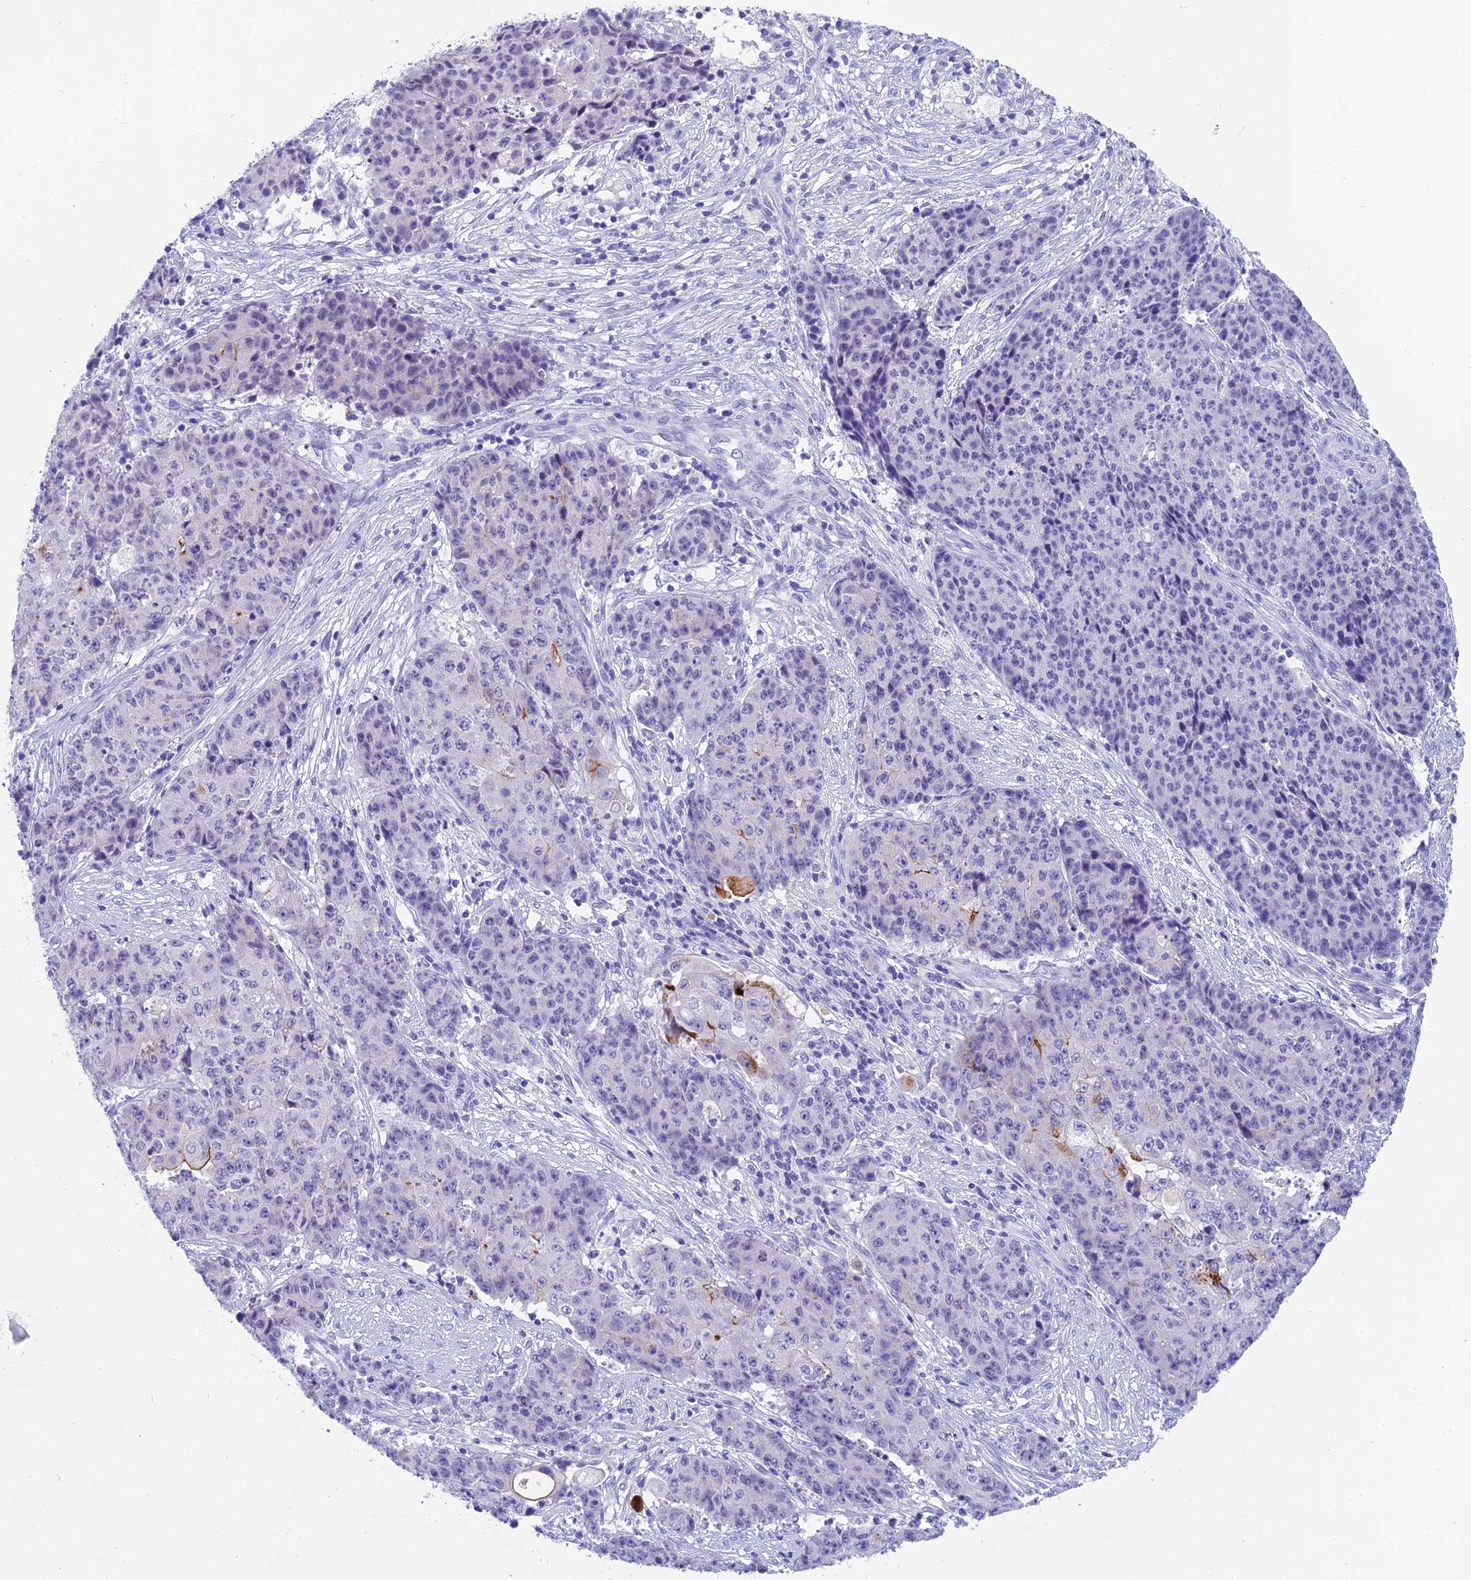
{"staining": {"intensity": "moderate", "quantity": "<25%", "location": "cytoplasmic/membranous"}, "tissue": "ovarian cancer", "cell_type": "Tumor cells", "image_type": "cancer", "snomed": [{"axis": "morphology", "description": "Carcinoma, endometroid"}, {"axis": "topography", "description": "Ovary"}], "caption": "This photomicrograph reveals immunohistochemistry (IHC) staining of ovarian cancer (endometroid carcinoma), with low moderate cytoplasmic/membranous staining in approximately <25% of tumor cells.", "gene": "KDELR3", "patient": {"sex": "female", "age": 42}}